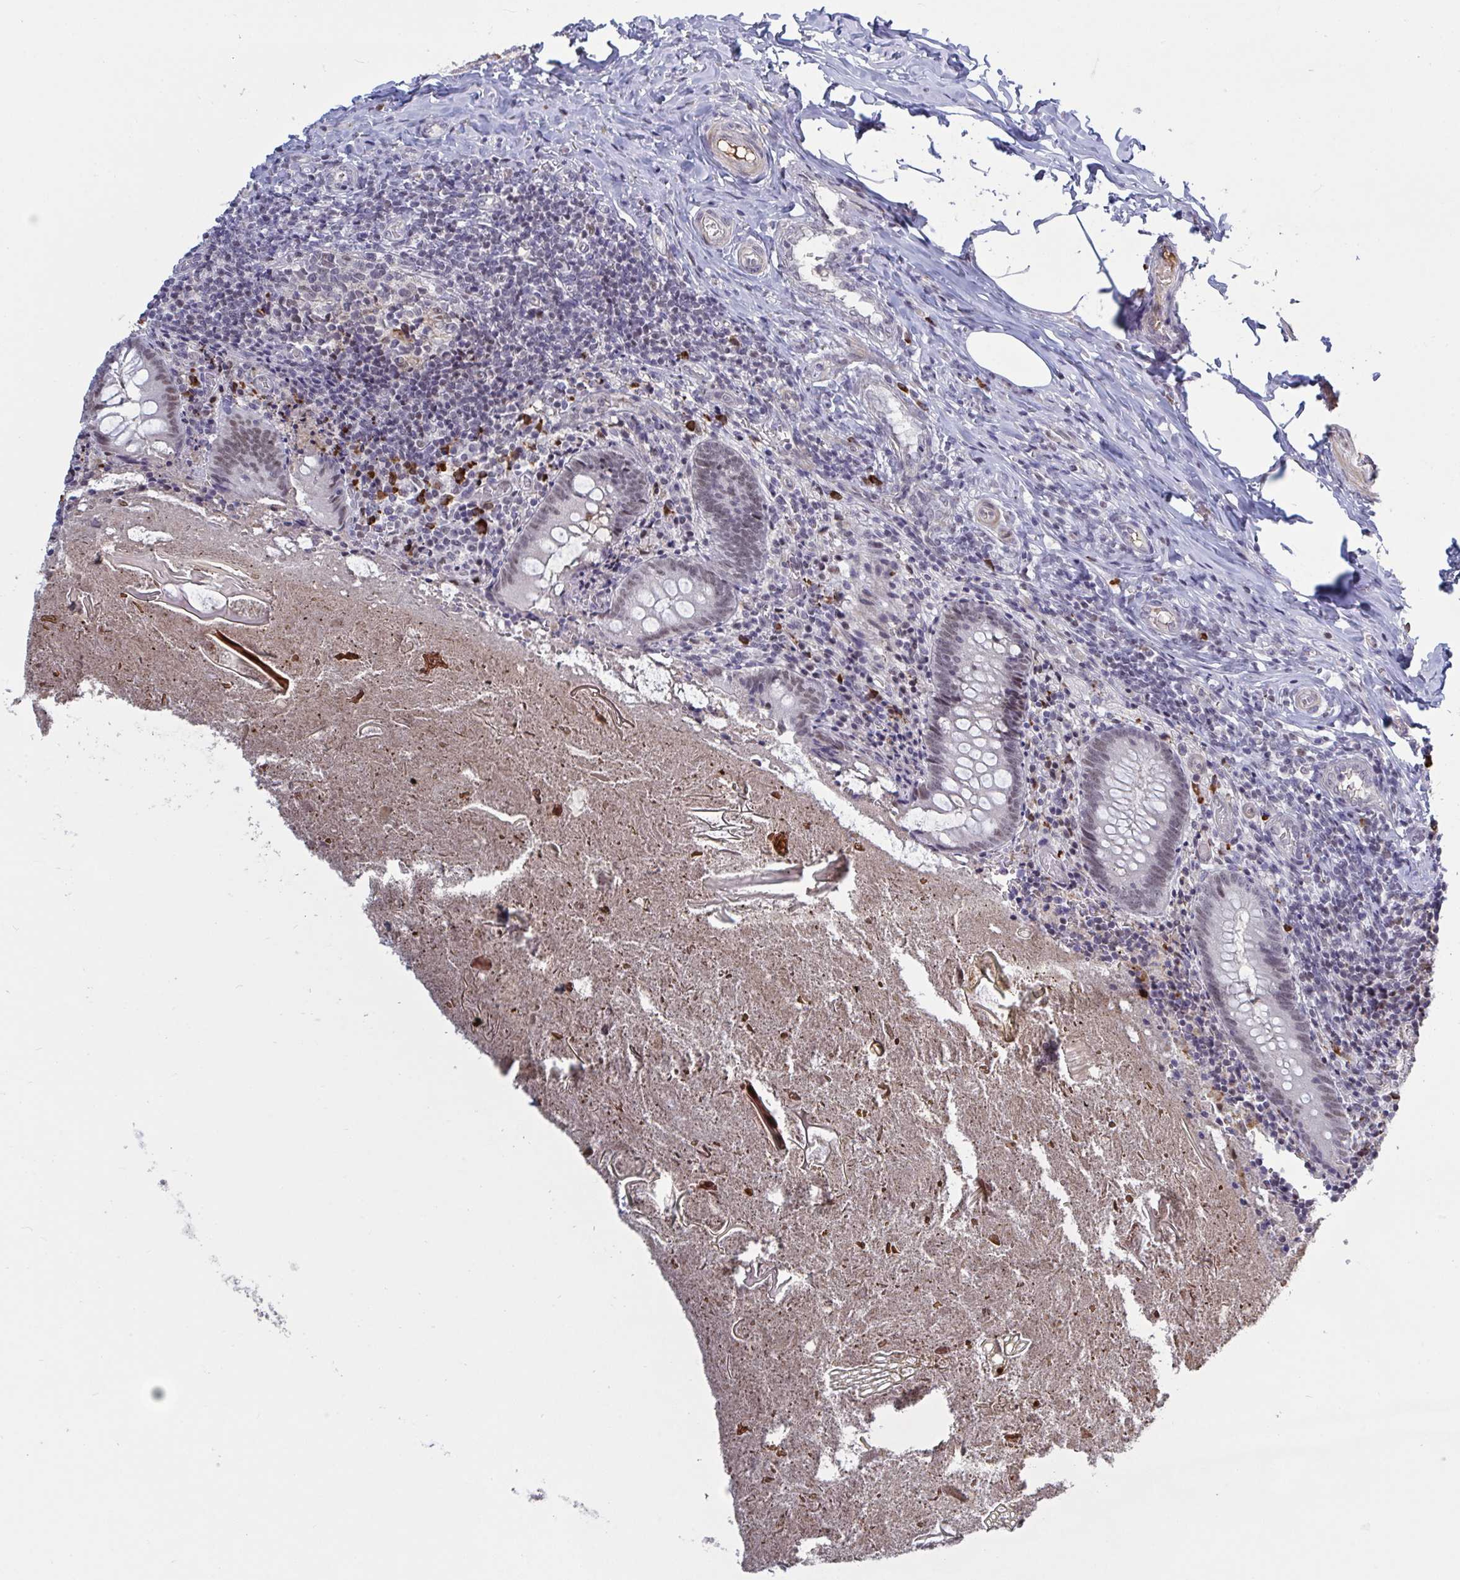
{"staining": {"intensity": "weak", "quantity": ">75%", "location": "nuclear"}, "tissue": "appendix", "cell_type": "Glandular cells", "image_type": "normal", "snomed": [{"axis": "morphology", "description": "Normal tissue, NOS"}, {"axis": "topography", "description": "Appendix"}], "caption": "Immunohistochemical staining of unremarkable human appendix displays weak nuclear protein staining in approximately >75% of glandular cells.", "gene": "BCL7B", "patient": {"sex": "female", "age": 17}}